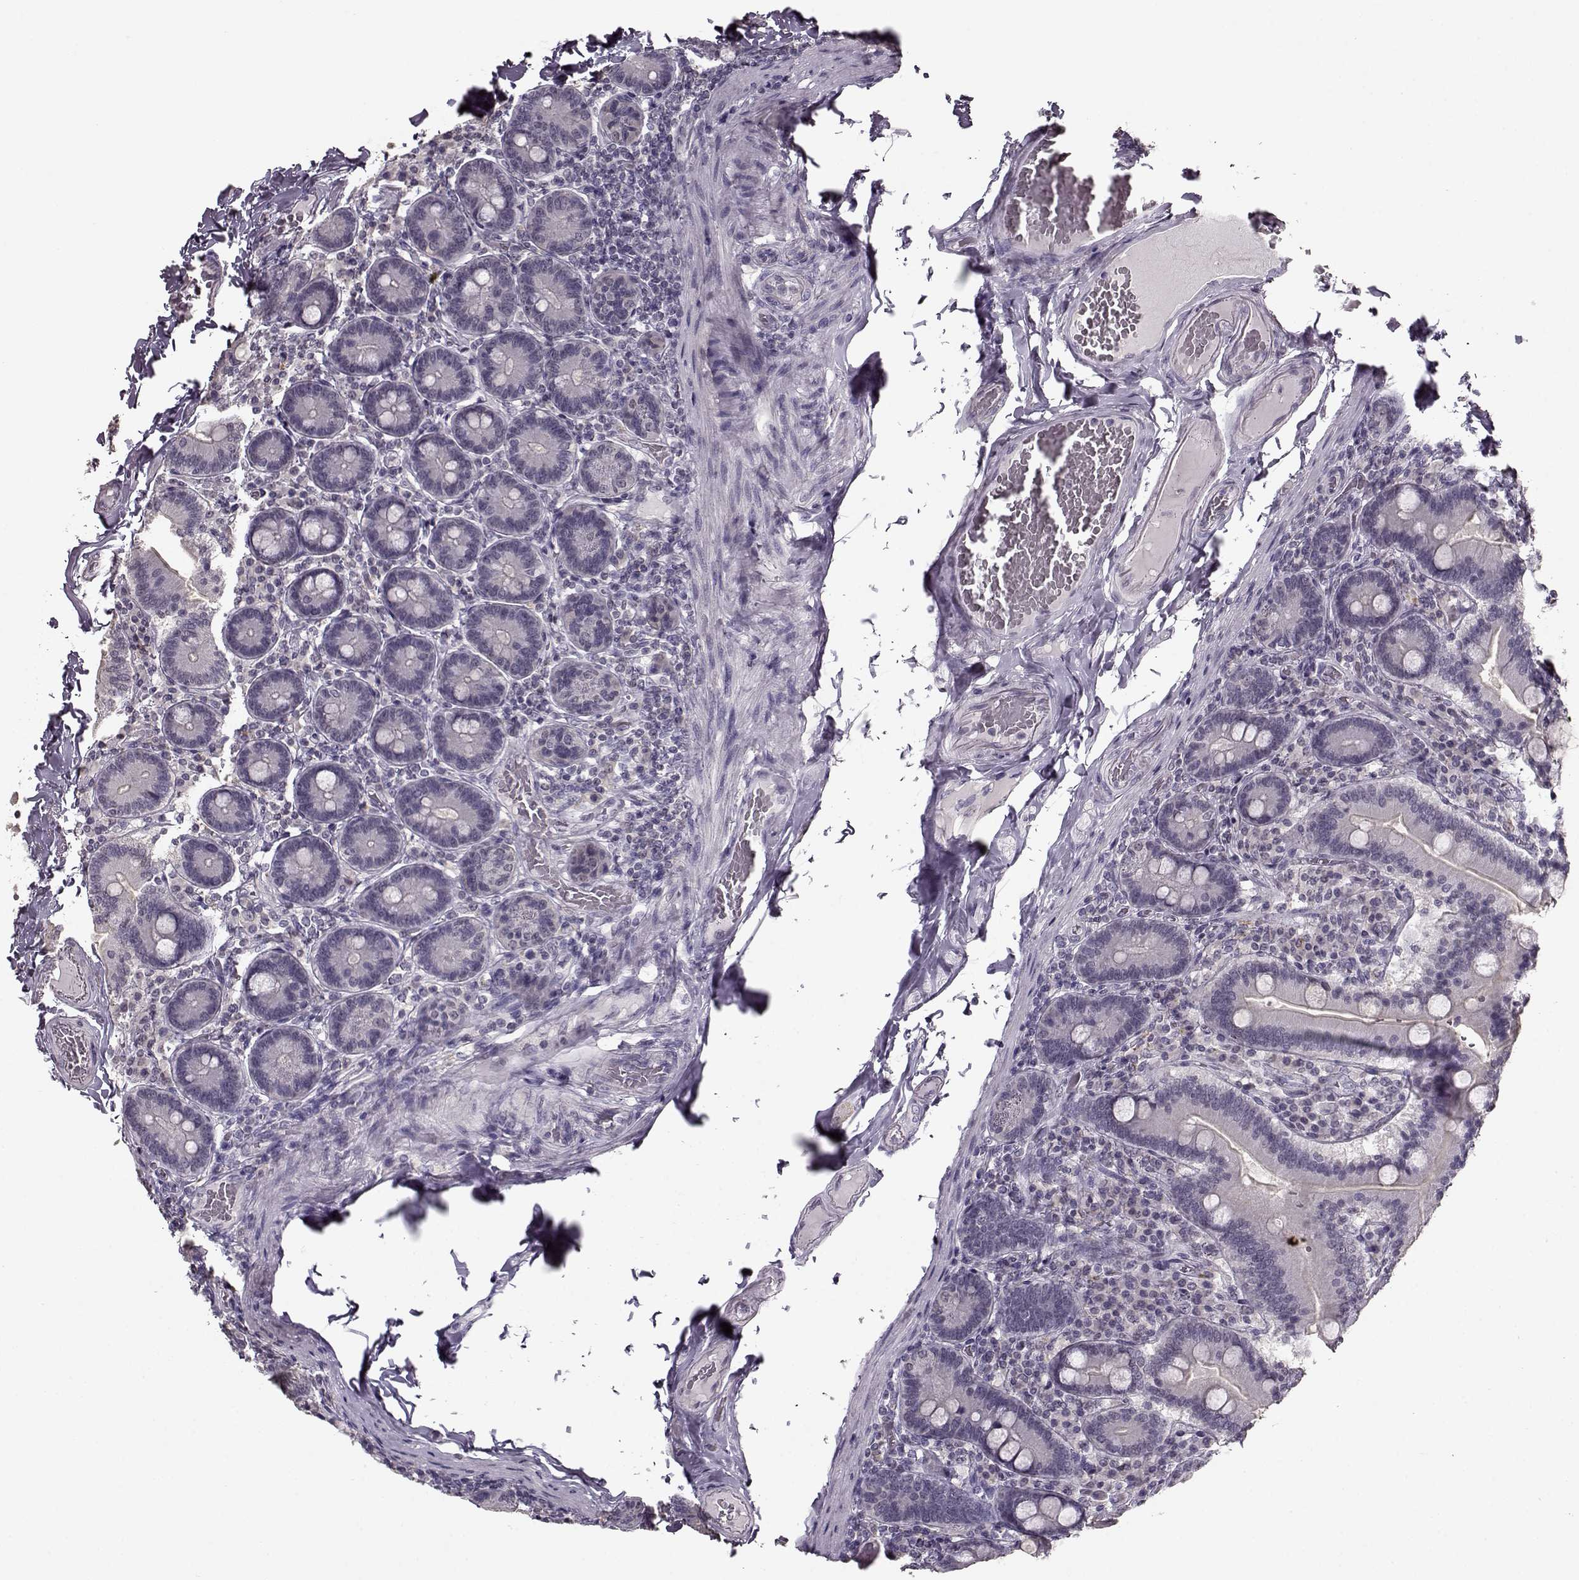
{"staining": {"intensity": "weak", "quantity": "<25%", "location": "cytoplasmic/membranous"}, "tissue": "duodenum", "cell_type": "Glandular cells", "image_type": "normal", "snomed": [{"axis": "morphology", "description": "Normal tissue, NOS"}, {"axis": "topography", "description": "Duodenum"}], "caption": "Immunohistochemistry image of benign duodenum: human duodenum stained with DAB (3,3'-diaminobenzidine) exhibits no significant protein expression in glandular cells.", "gene": "RP1L1", "patient": {"sex": "female", "age": 62}}